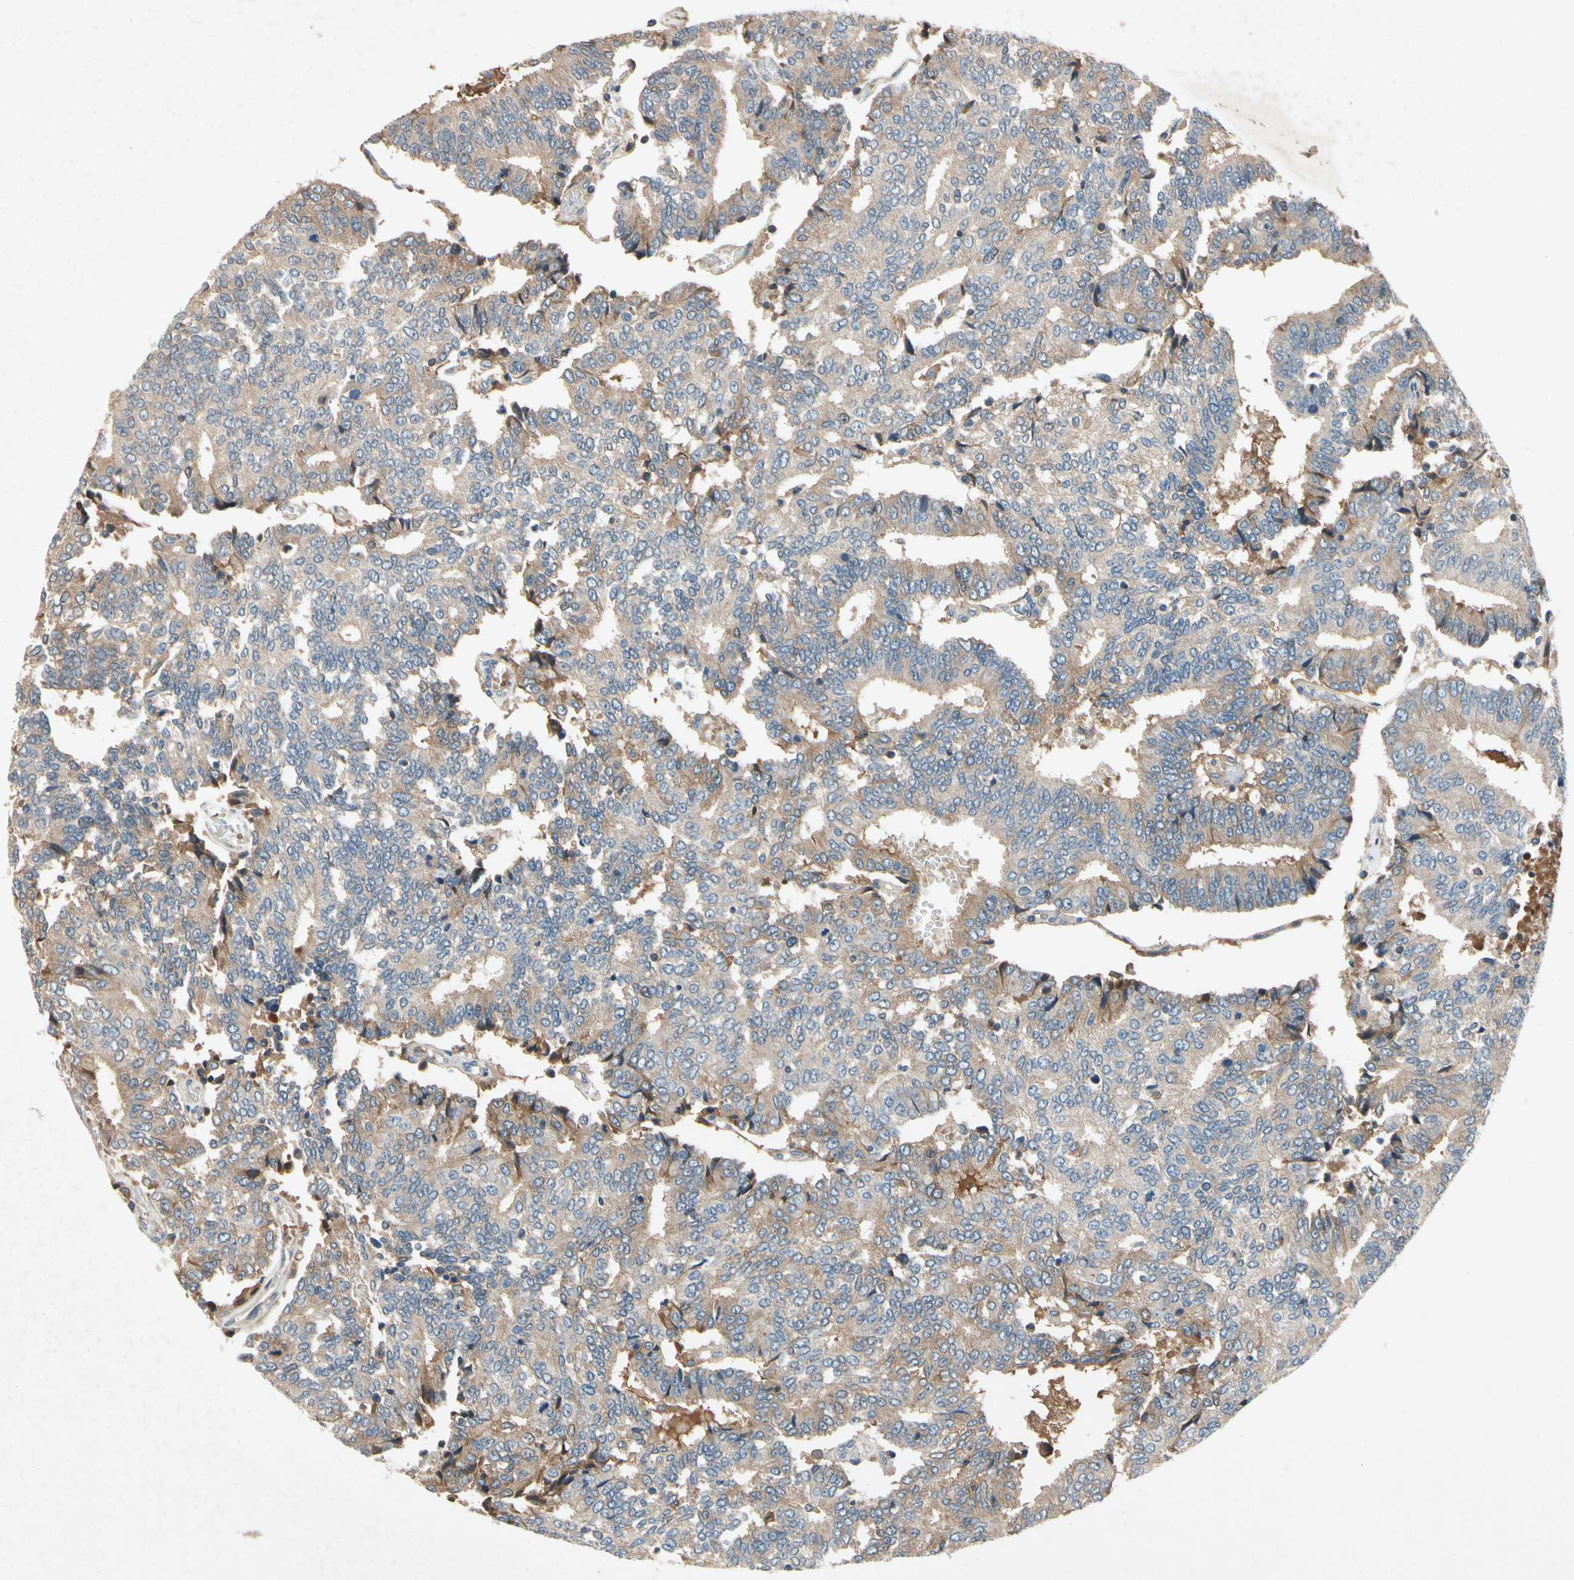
{"staining": {"intensity": "weak", "quantity": ">75%", "location": "cytoplasmic/membranous"}, "tissue": "prostate cancer", "cell_type": "Tumor cells", "image_type": "cancer", "snomed": [{"axis": "morphology", "description": "Adenocarcinoma, High grade"}, {"axis": "topography", "description": "Prostate"}], "caption": "Immunohistochemistry (IHC) of human prostate high-grade adenocarcinoma exhibits low levels of weak cytoplasmic/membranous positivity in approximately >75% of tumor cells. Nuclei are stained in blue.", "gene": "IL1RL1", "patient": {"sex": "male", "age": 55}}